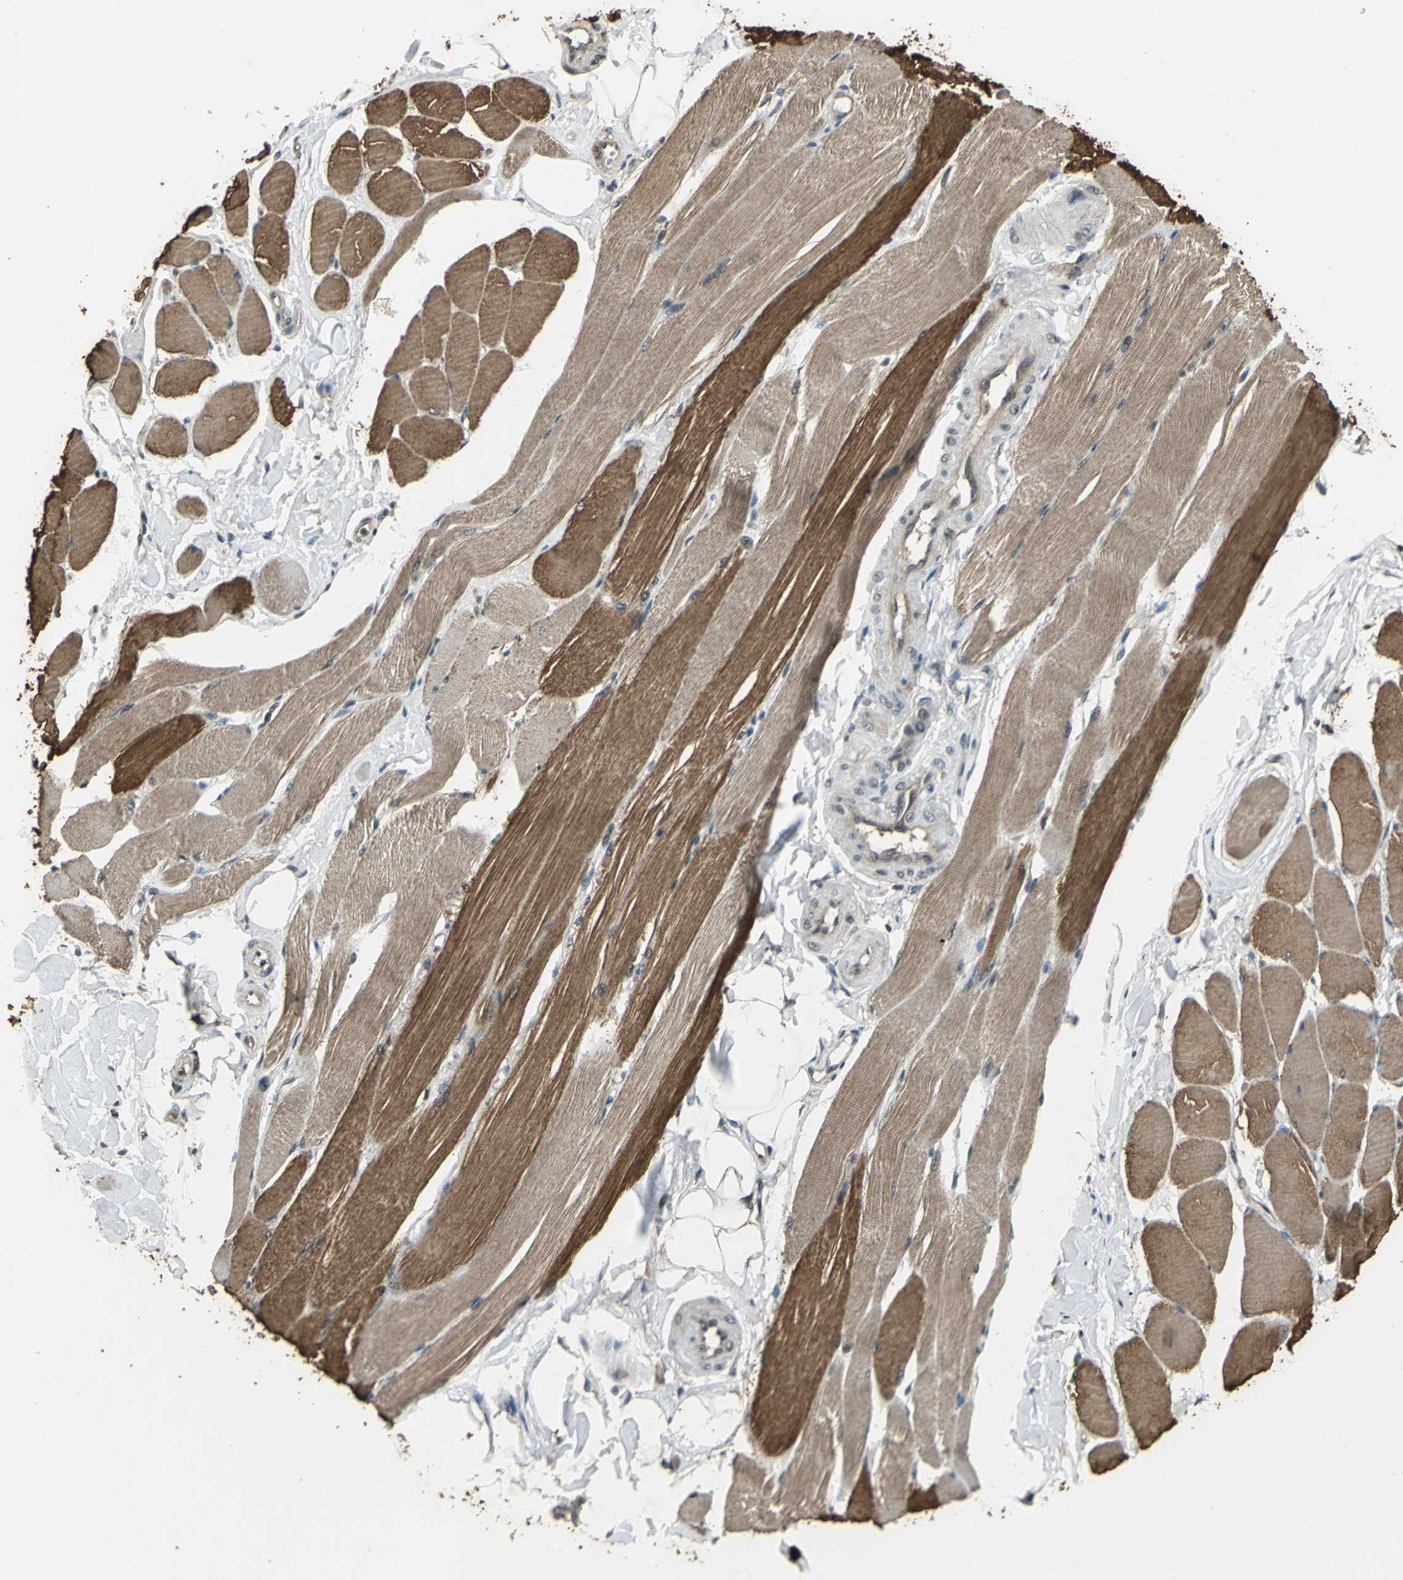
{"staining": {"intensity": "moderate", "quantity": ">75%", "location": "cytoplasmic/membranous"}, "tissue": "skeletal muscle", "cell_type": "Myocytes", "image_type": "normal", "snomed": [{"axis": "morphology", "description": "Normal tissue, NOS"}, {"axis": "topography", "description": "Skeletal muscle"}, {"axis": "topography", "description": "Peripheral nerve tissue"}], "caption": "This micrograph reveals immunohistochemistry staining of benign human skeletal muscle, with medium moderate cytoplasmic/membranous staining in approximately >75% of myocytes.", "gene": "UCHL5", "patient": {"sex": "female", "age": 84}}